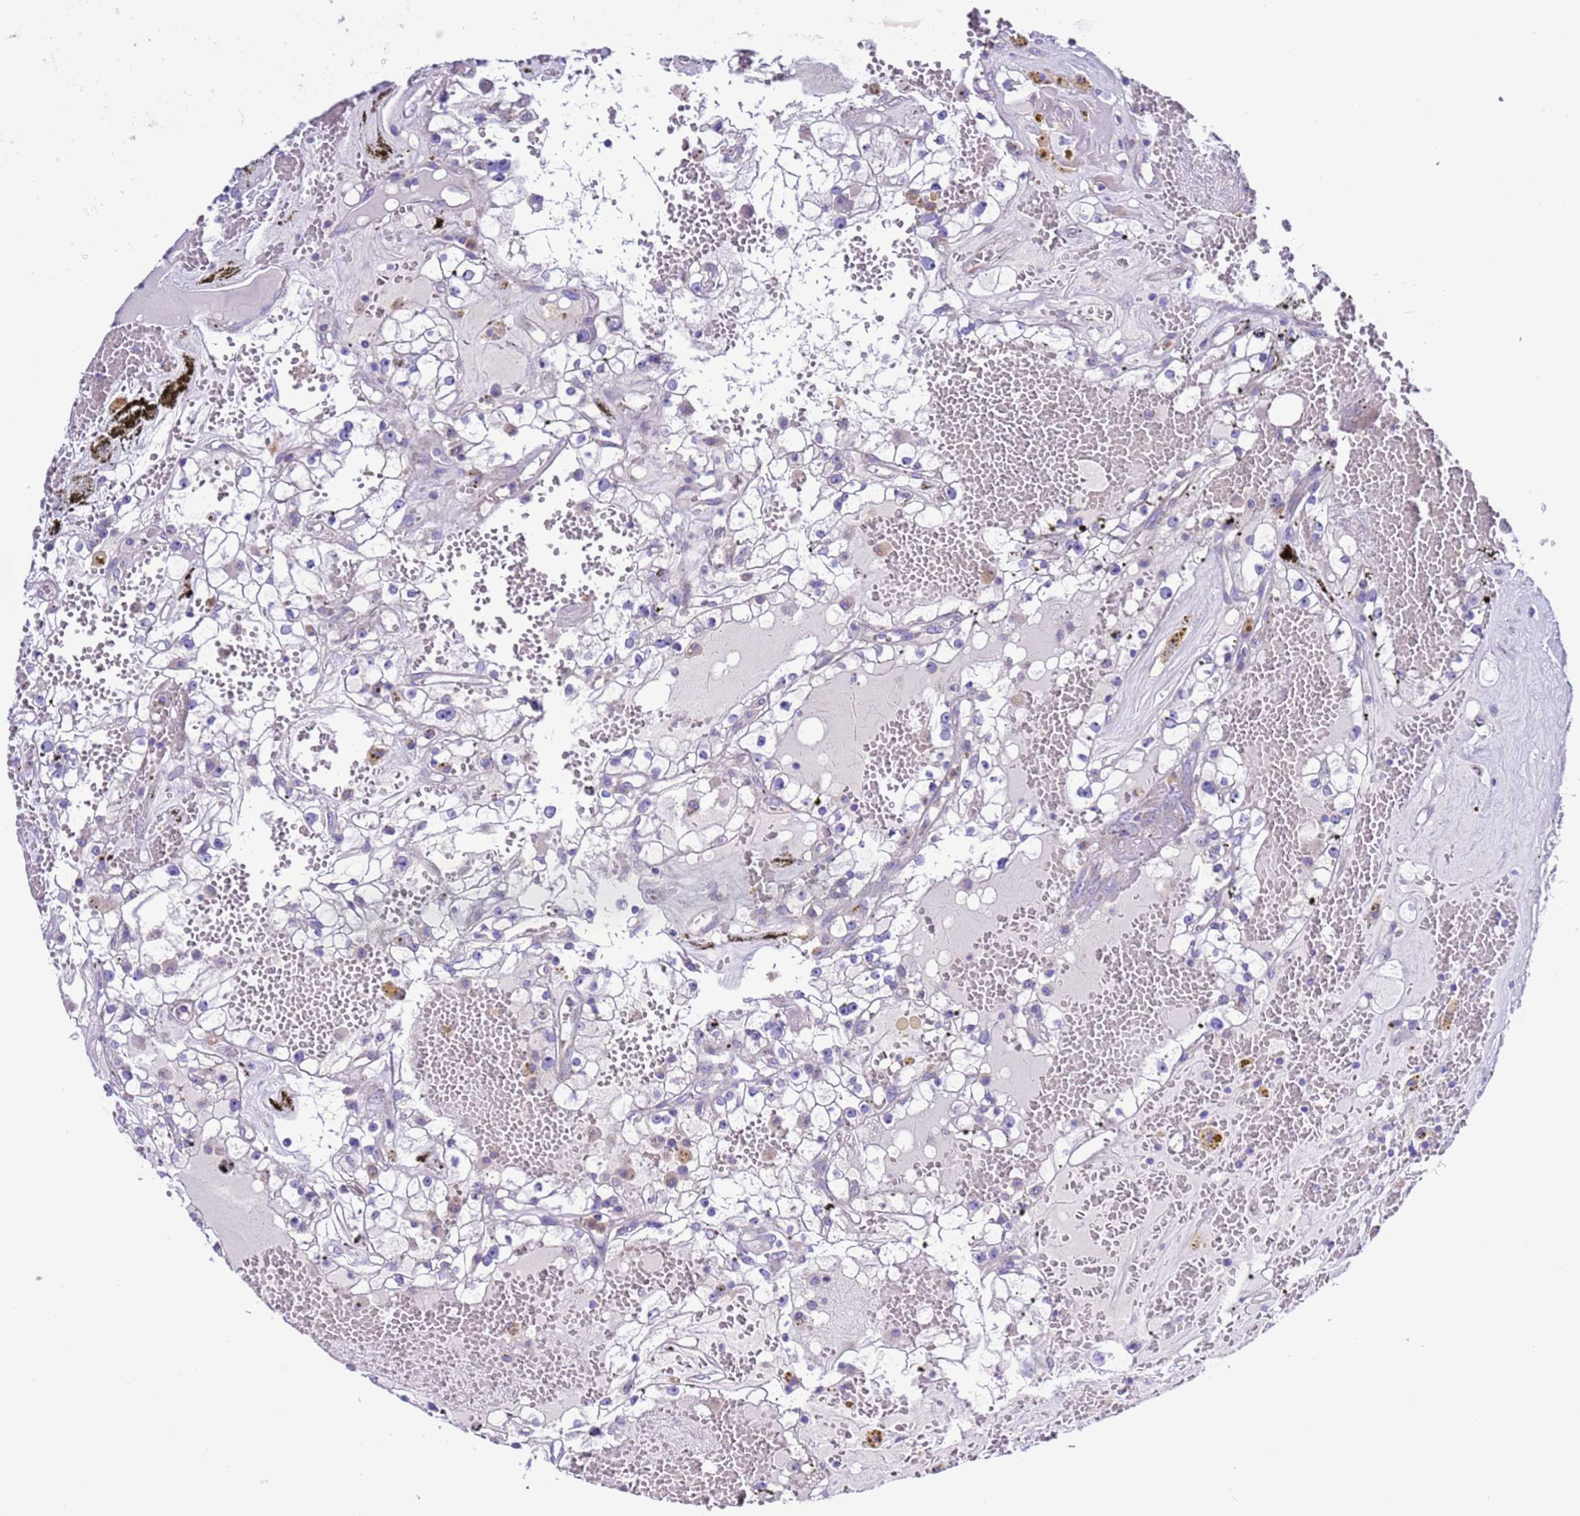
{"staining": {"intensity": "negative", "quantity": "none", "location": "none"}, "tissue": "renal cancer", "cell_type": "Tumor cells", "image_type": "cancer", "snomed": [{"axis": "morphology", "description": "Adenocarcinoma, NOS"}, {"axis": "topography", "description": "Kidney"}], "caption": "Photomicrograph shows no protein expression in tumor cells of renal cancer tissue. (Immunohistochemistry (ihc), brightfield microscopy, high magnification).", "gene": "KICS2", "patient": {"sex": "male", "age": 56}}